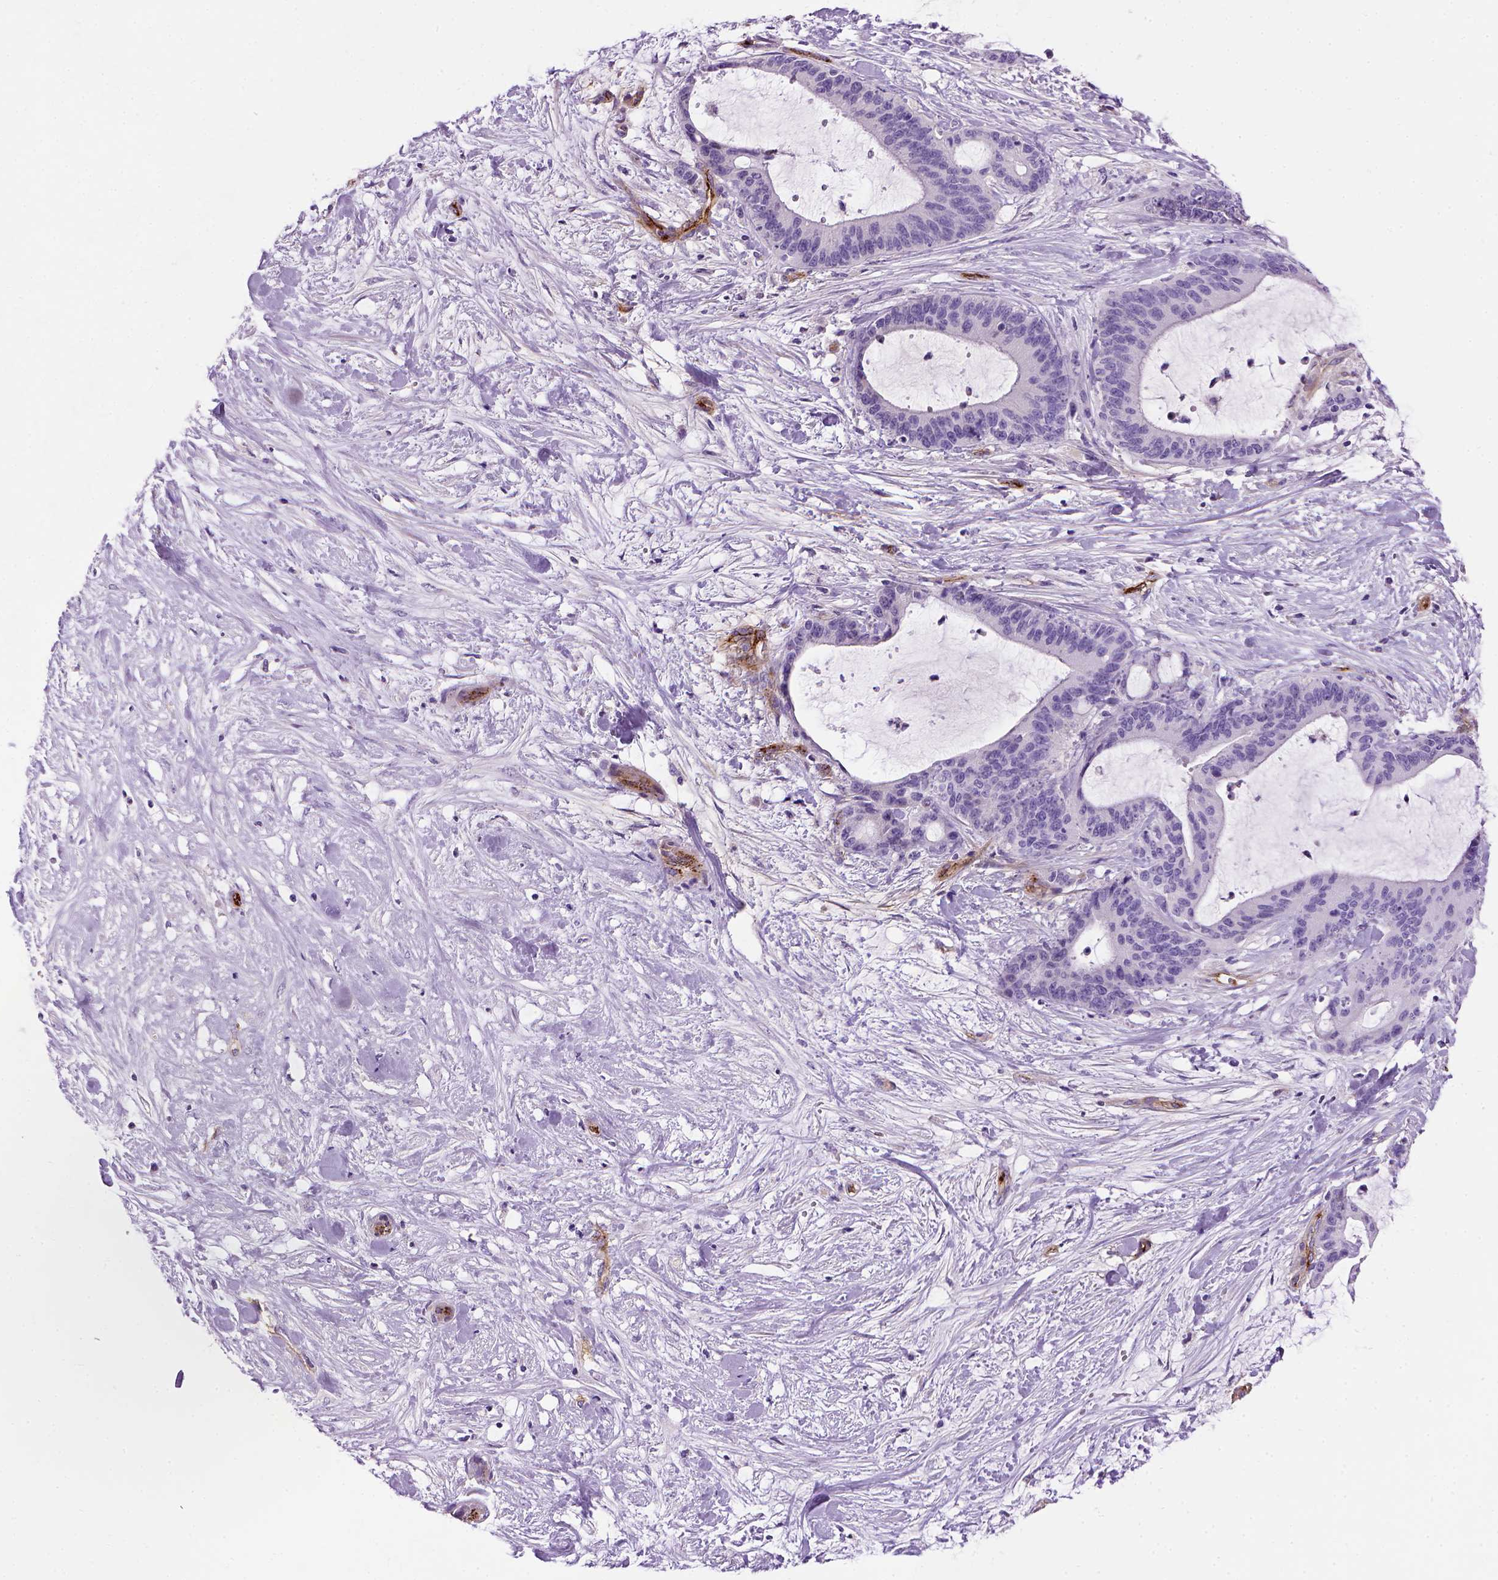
{"staining": {"intensity": "negative", "quantity": "none", "location": "none"}, "tissue": "liver cancer", "cell_type": "Tumor cells", "image_type": "cancer", "snomed": [{"axis": "morphology", "description": "Cholangiocarcinoma"}, {"axis": "topography", "description": "Liver"}], "caption": "DAB (3,3'-diaminobenzidine) immunohistochemical staining of human cholangiocarcinoma (liver) reveals no significant expression in tumor cells.", "gene": "VWF", "patient": {"sex": "female", "age": 73}}